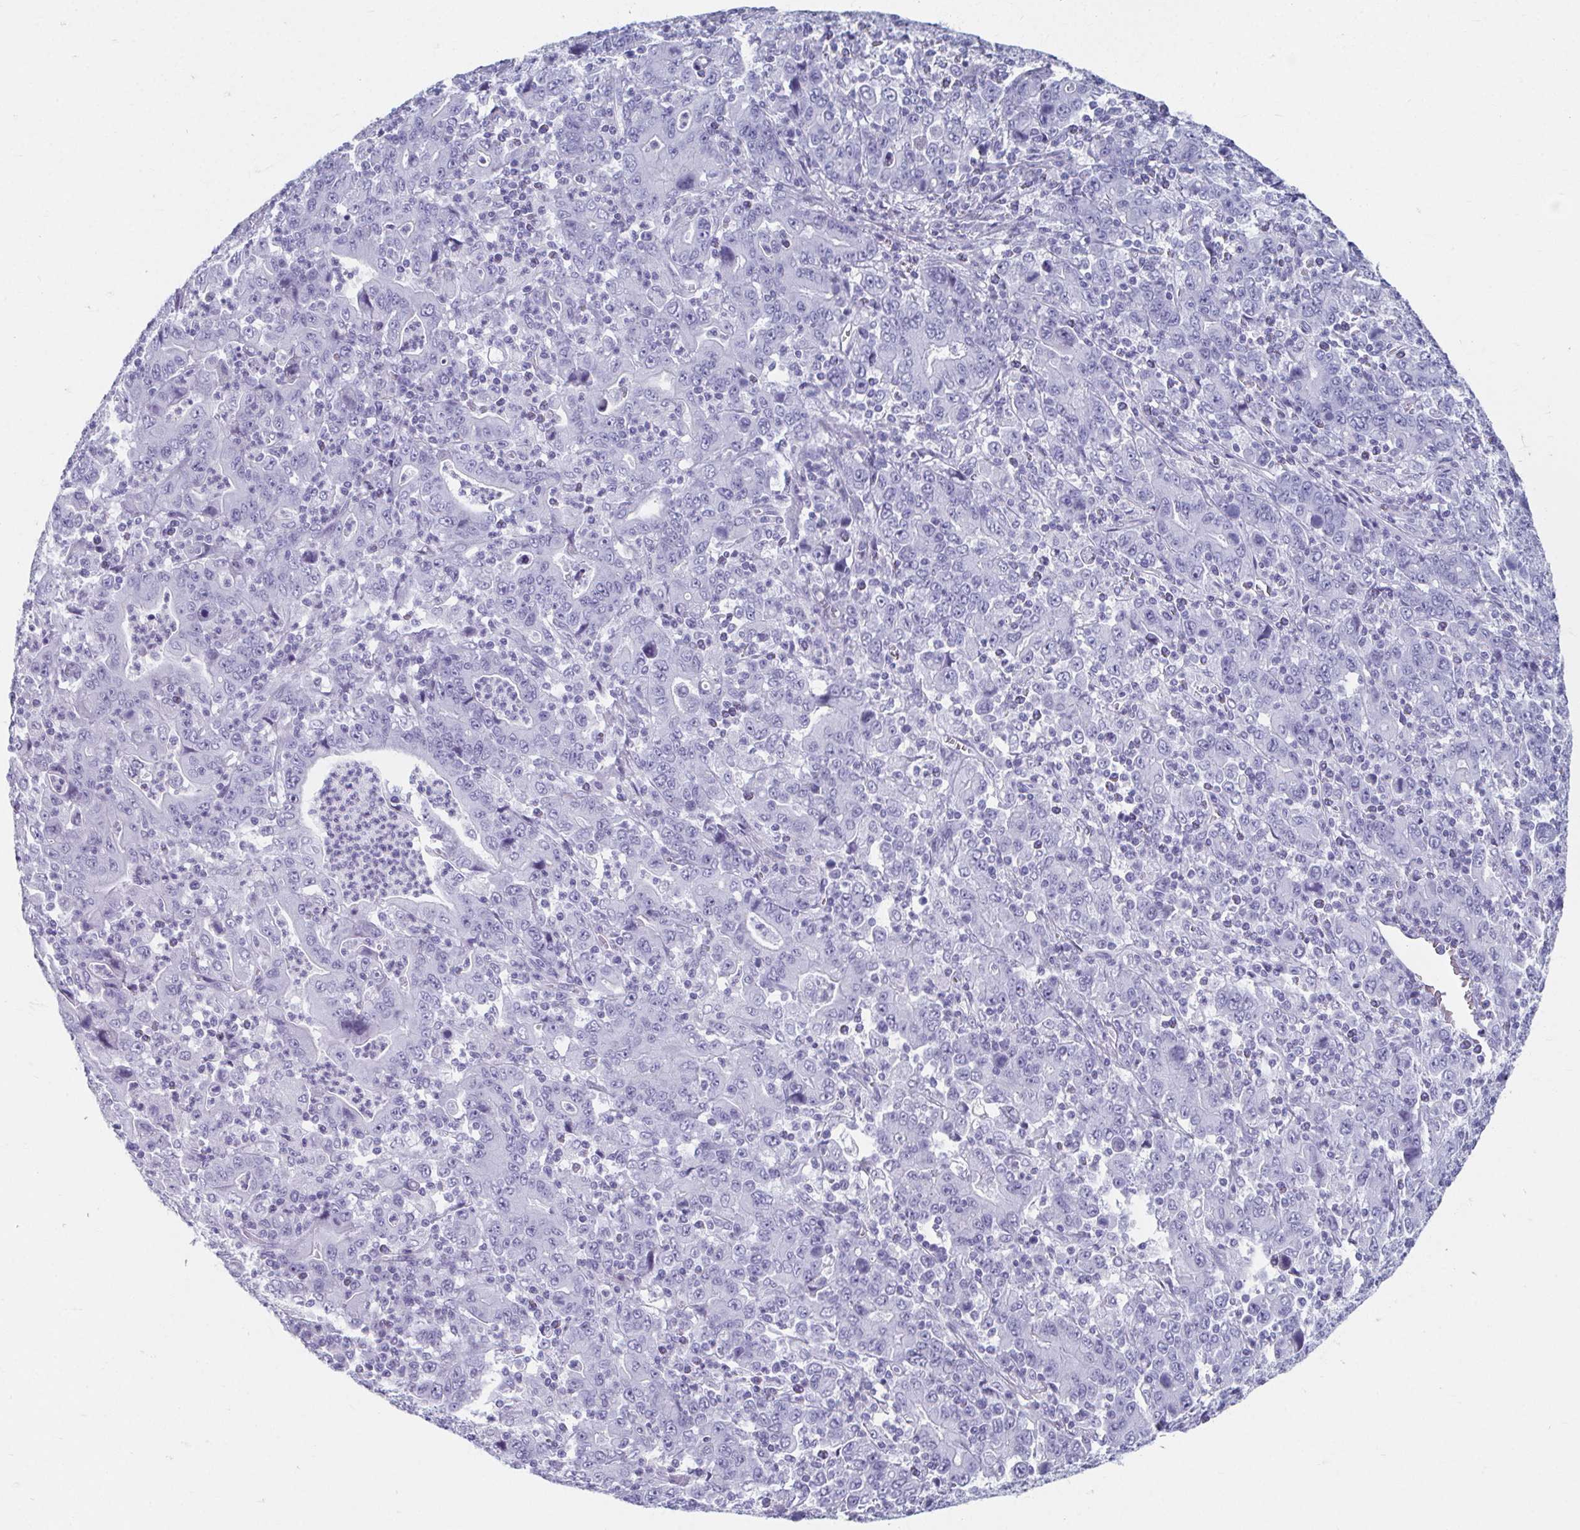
{"staining": {"intensity": "negative", "quantity": "none", "location": "none"}, "tissue": "stomach cancer", "cell_type": "Tumor cells", "image_type": "cancer", "snomed": [{"axis": "morphology", "description": "Adenocarcinoma, NOS"}, {"axis": "topography", "description": "Stomach, upper"}], "caption": "This is an IHC histopathology image of adenocarcinoma (stomach). There is no positivity in tumor cells.", "gene": "GHRL", "patient": {"sex": "male", "age": 69}}